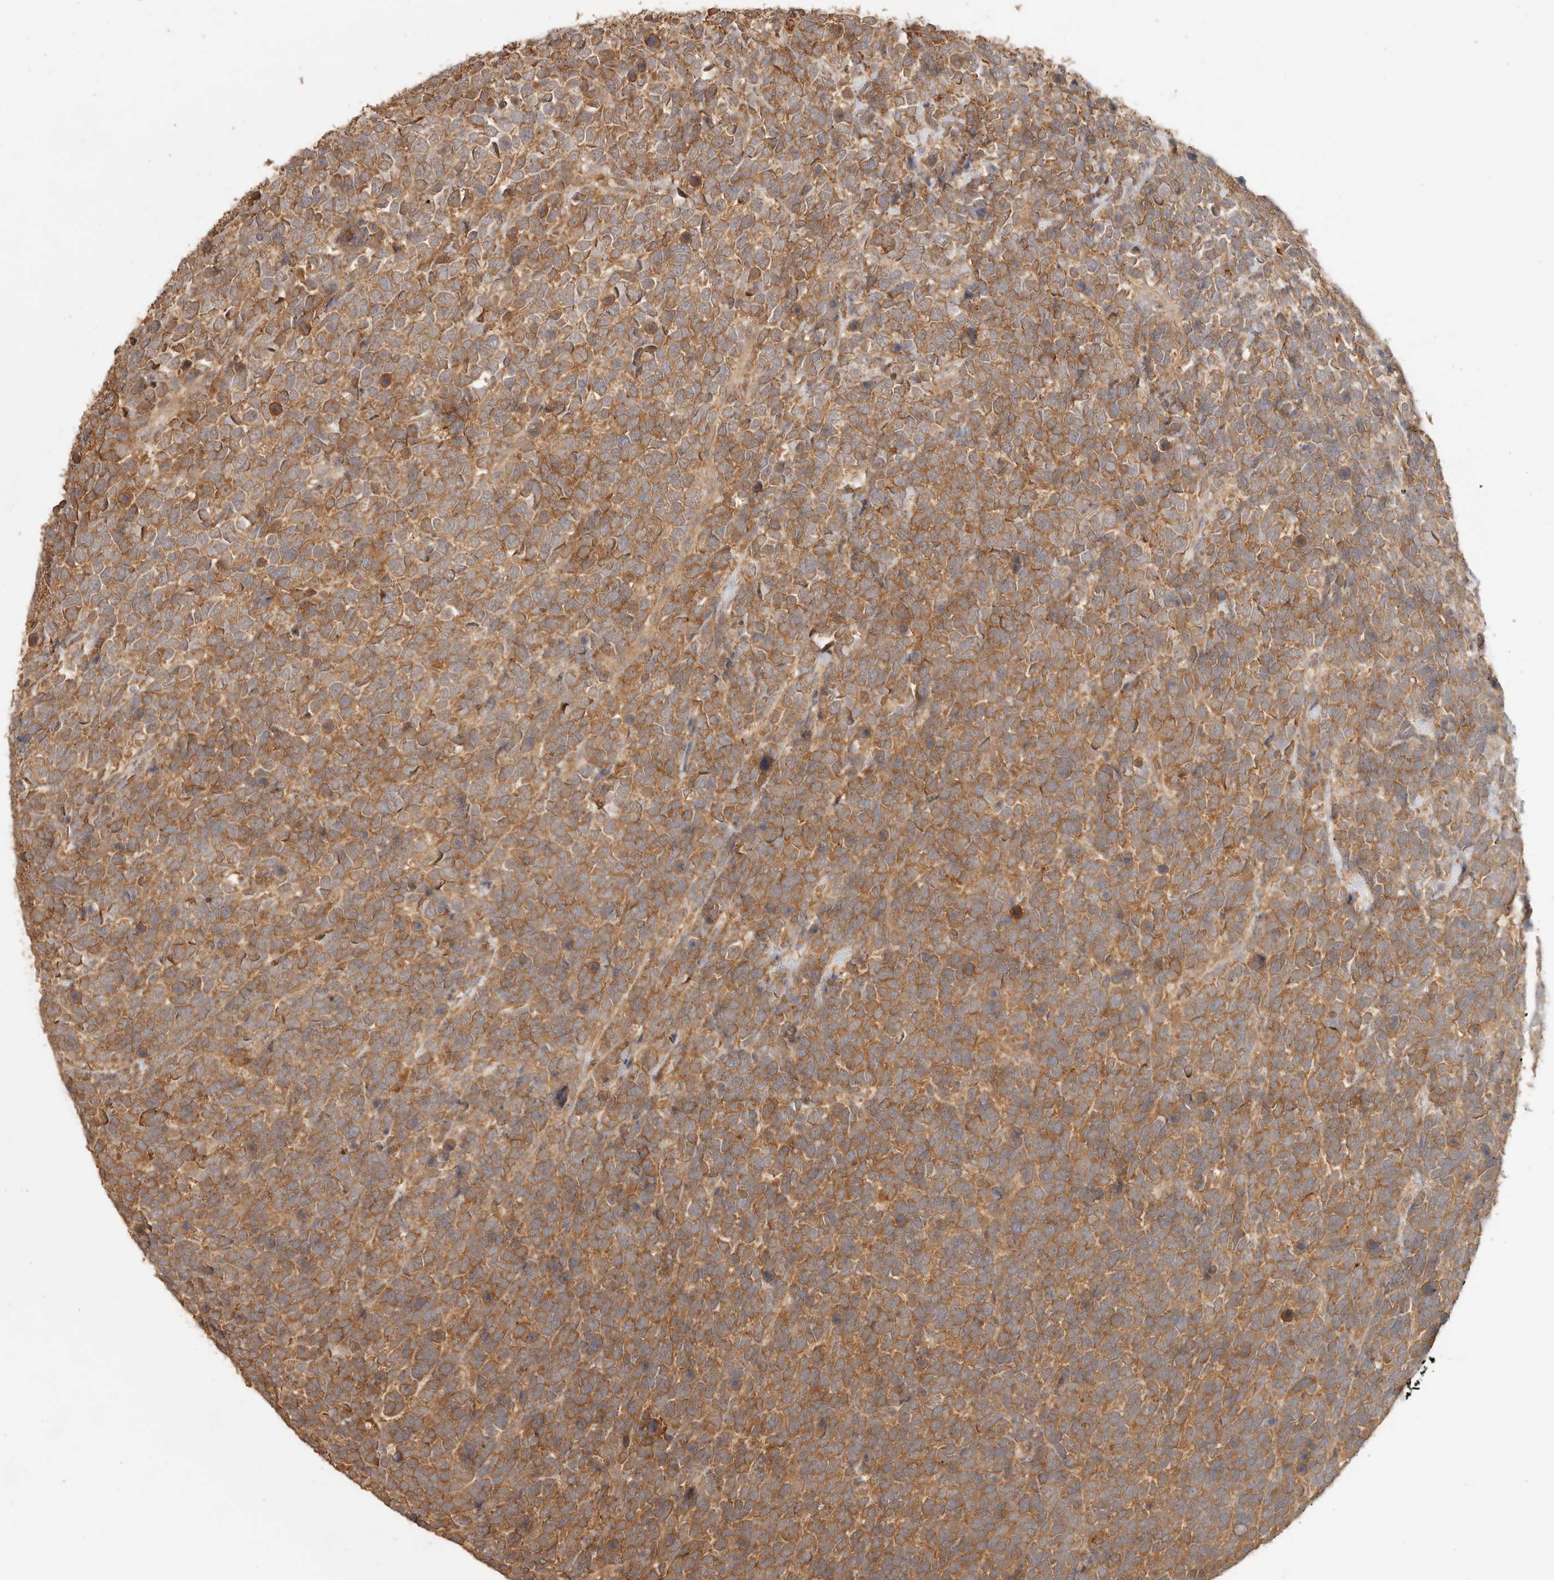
{"staining": {"intensity": "moderate", "quantity": ">75%", "location": "cytoplasmic/membranous,nuclear"}, "tissue": "urothelial cancer", "cell_type": "Tumor cells", "image_type": "cancer", "snomed": [{"axis": "morphology", "description": "Urothelial carcinoma, High grade"}, {"axis": "topography", "description": "Urinary bladder"}], "caption": "High-grade urothelial carcinoma stained with a protein marker demonstrates moderate staining in tumor cells.", "gene": "INTS11", "patient": {"sex": "female", "age": 80}}